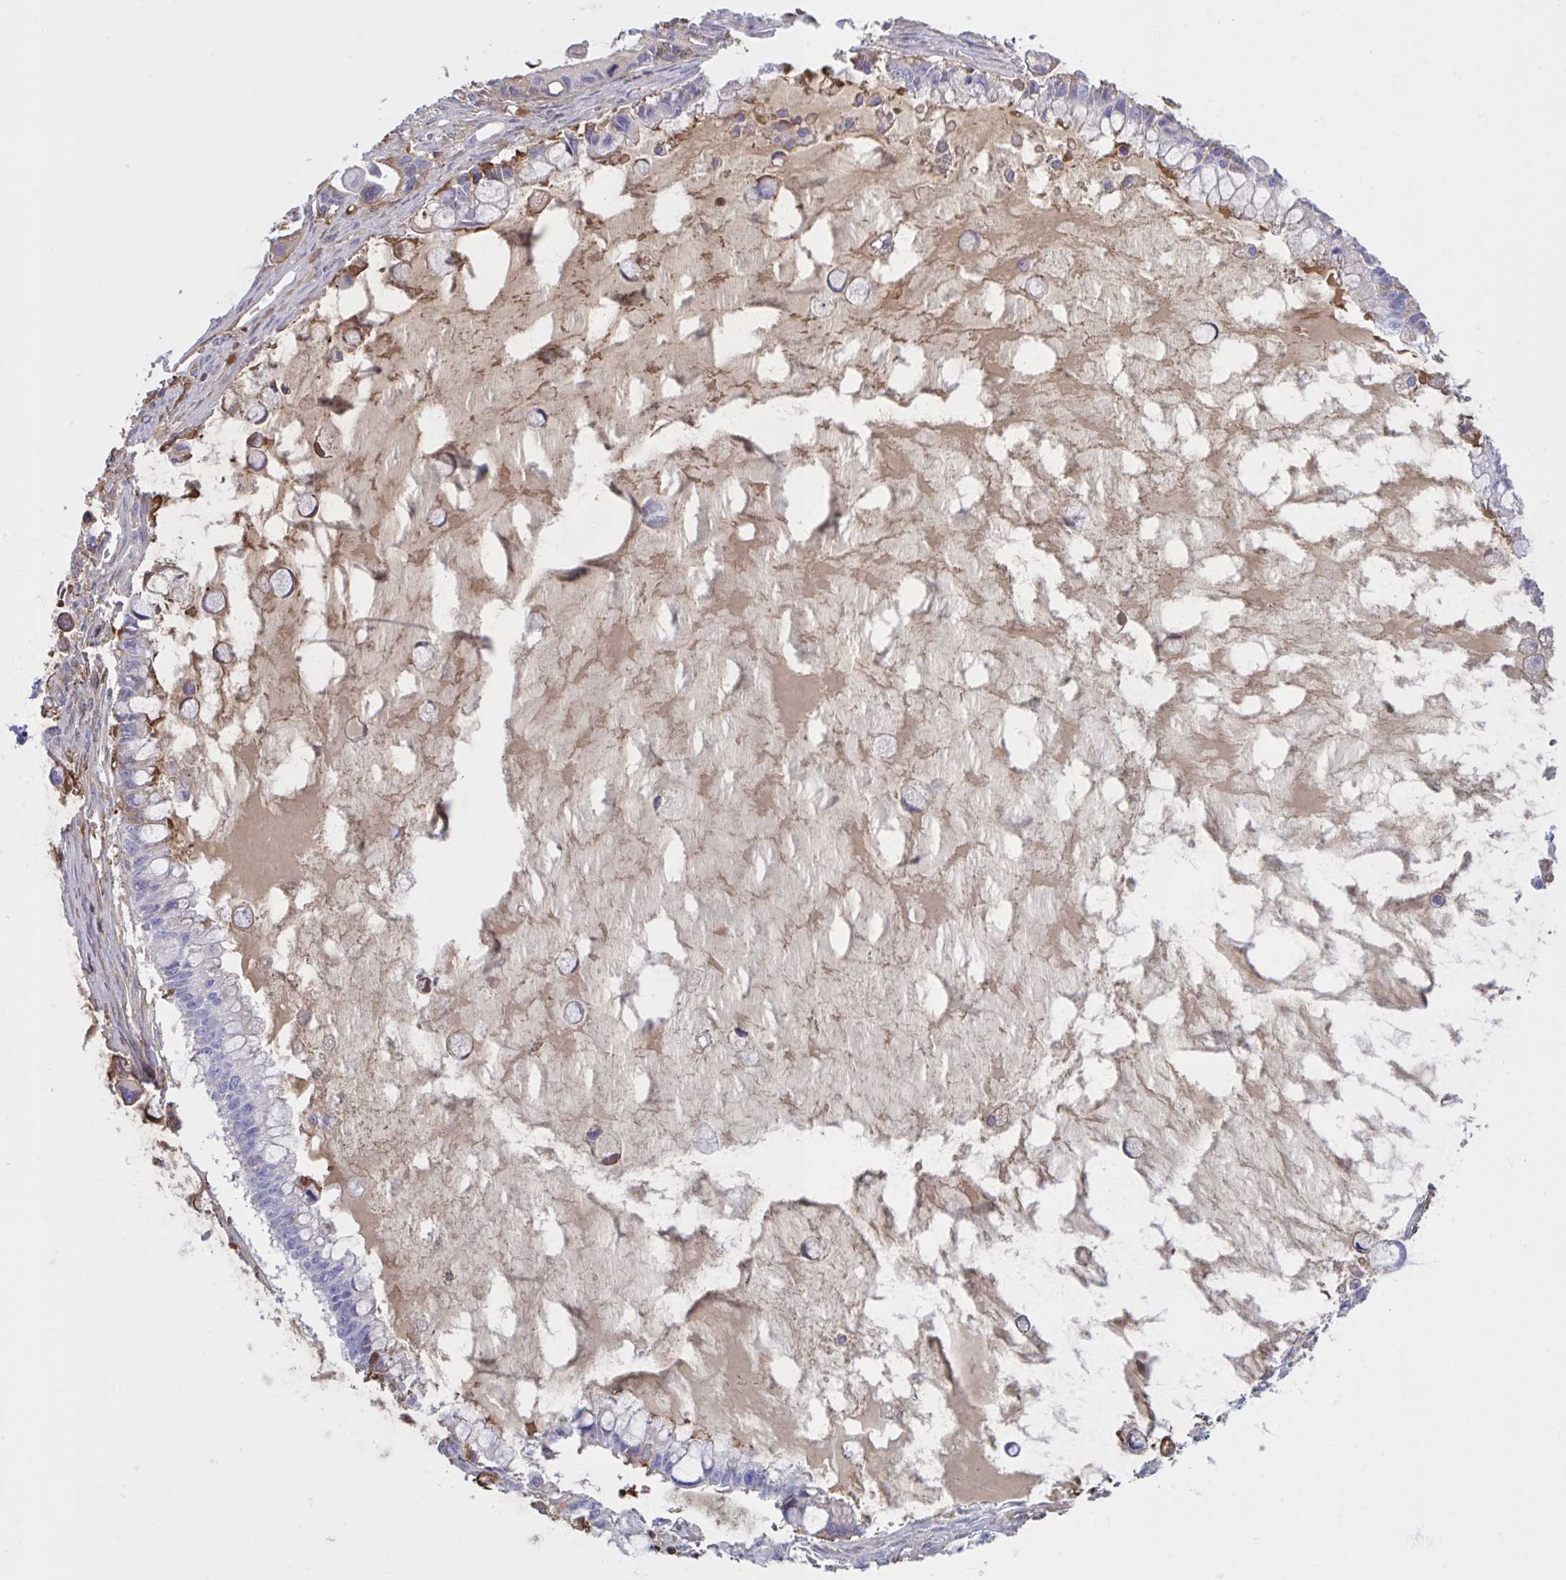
{"staining": {"intensity": "negative", "quantity": "none", "location": "none"}, "tissue": "ovarian cancer", "cell_type": "Tumor cells", "image_type": "cancer", "snomed": [{"axis": "morphology", "description": "Cystadenocarcinoma, mucinous, NOS"}, {"axis": "topography", "description": "Ovary"}], "caption": "High magnification brightfield microscopy of ovarian cancer stained with DAB (3,3'-diaminobenzidine) (brown) and counterstained with hematoxylin (blue): tumor cells show no significant expression. The staining is performed using DAB (3,3'-diaminobenzidine) brown chromogen with nuclei counter-stained in using hematoxylin.", "gene": "IL1R1", "patient": {"sex": "female", "age": 63}}